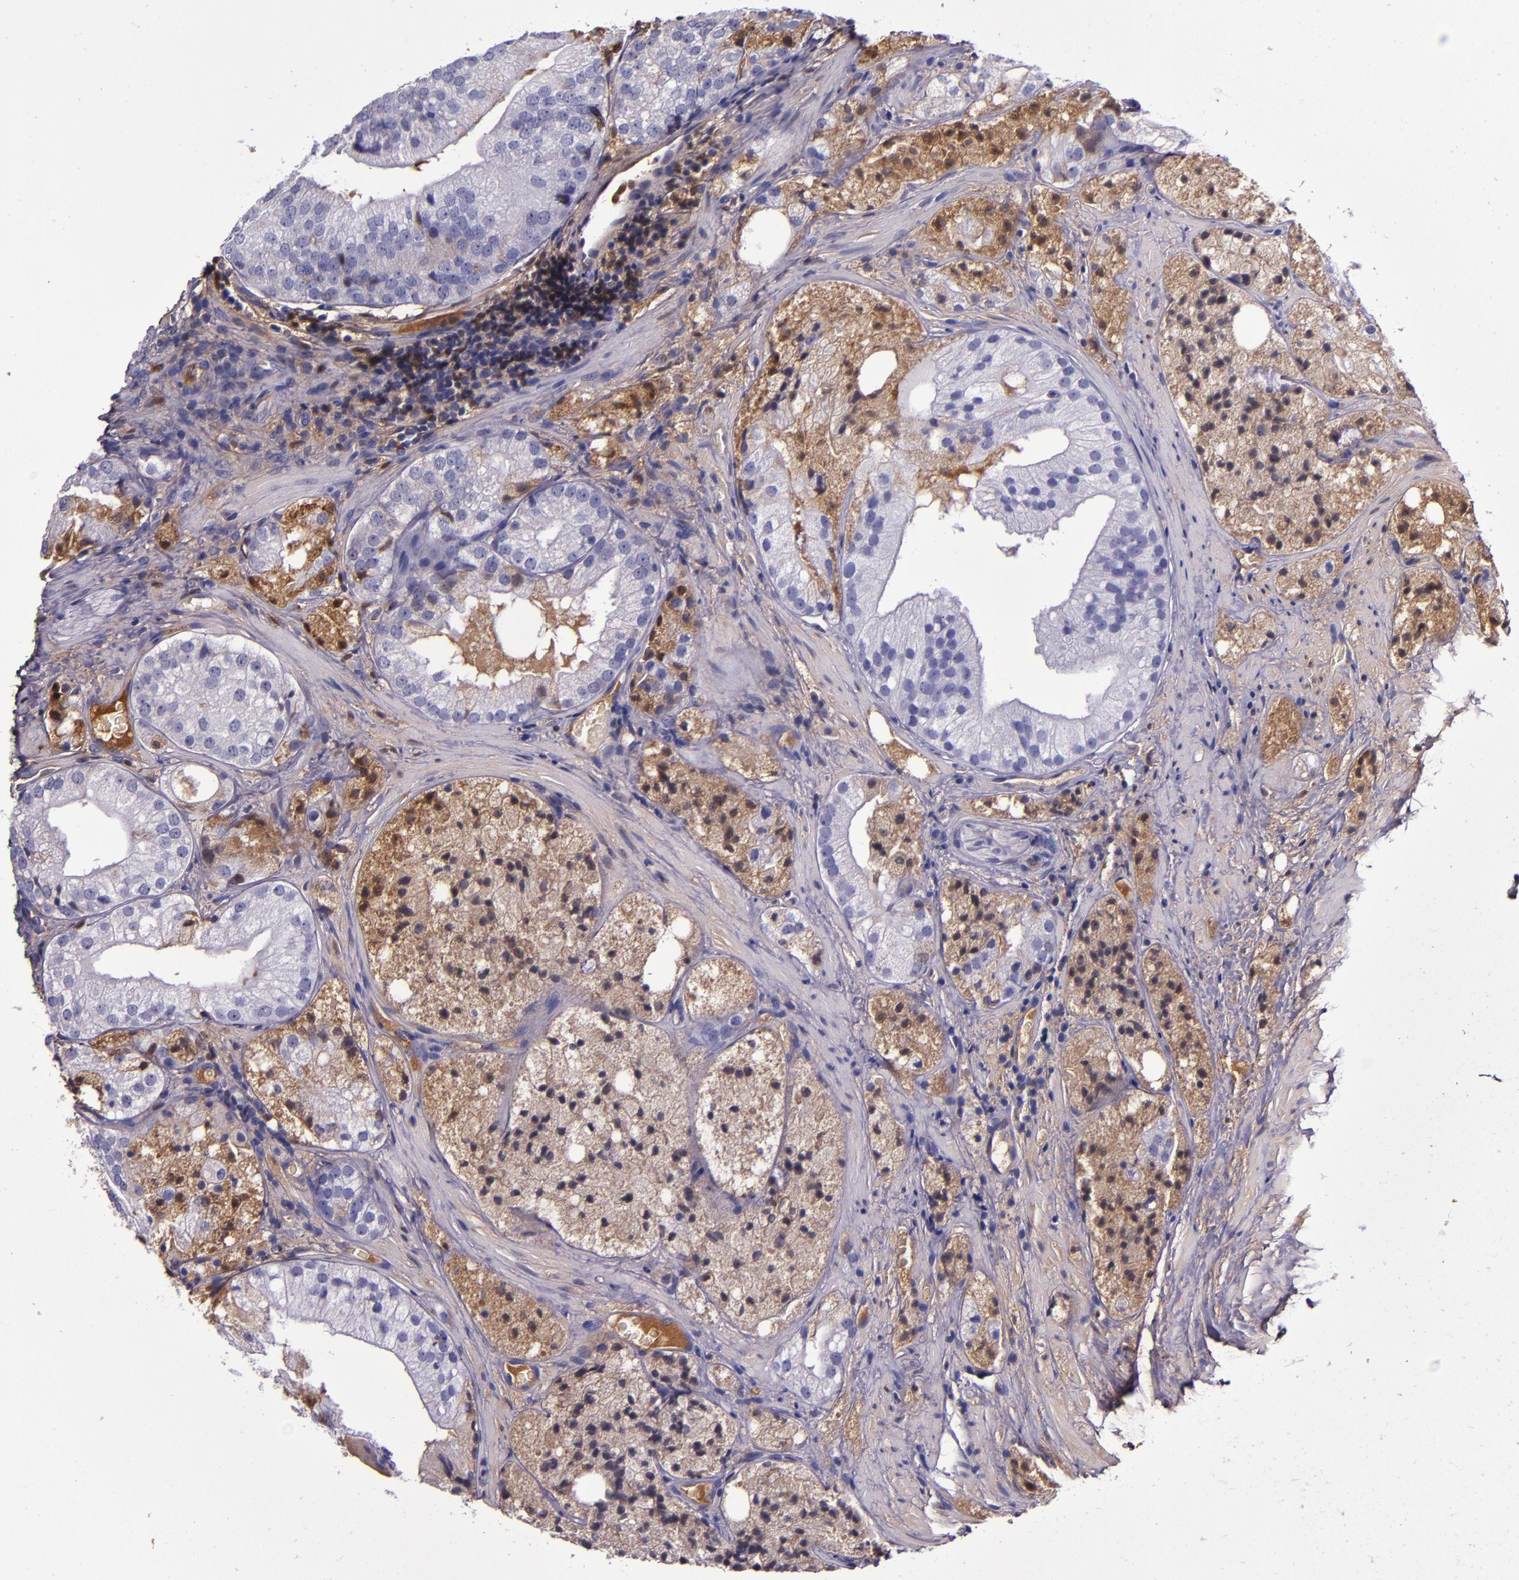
{"staining": {"intensity": "weak", "quantity": "25%-75%", "location": "cytoplasmic/membranous"}, "tissue": "prostate cancer", "cell_type": "Tumor cells", "image_type": "cancer", "snomed": [{"axis": "morphology", "description": "Adenocarcinoma, Low grade"}, {"axis": "topography", "description": "Prostate"}], "caption": "Protein expression analysis of human prostate cancer (adenocarcinoma (low-grade)) reveals weak cytoplasmic/membranous expression in about 25%-75% of tumor cells.", "gene": "CLEC3B", "patient": {"sex": "male", "age": 60}}